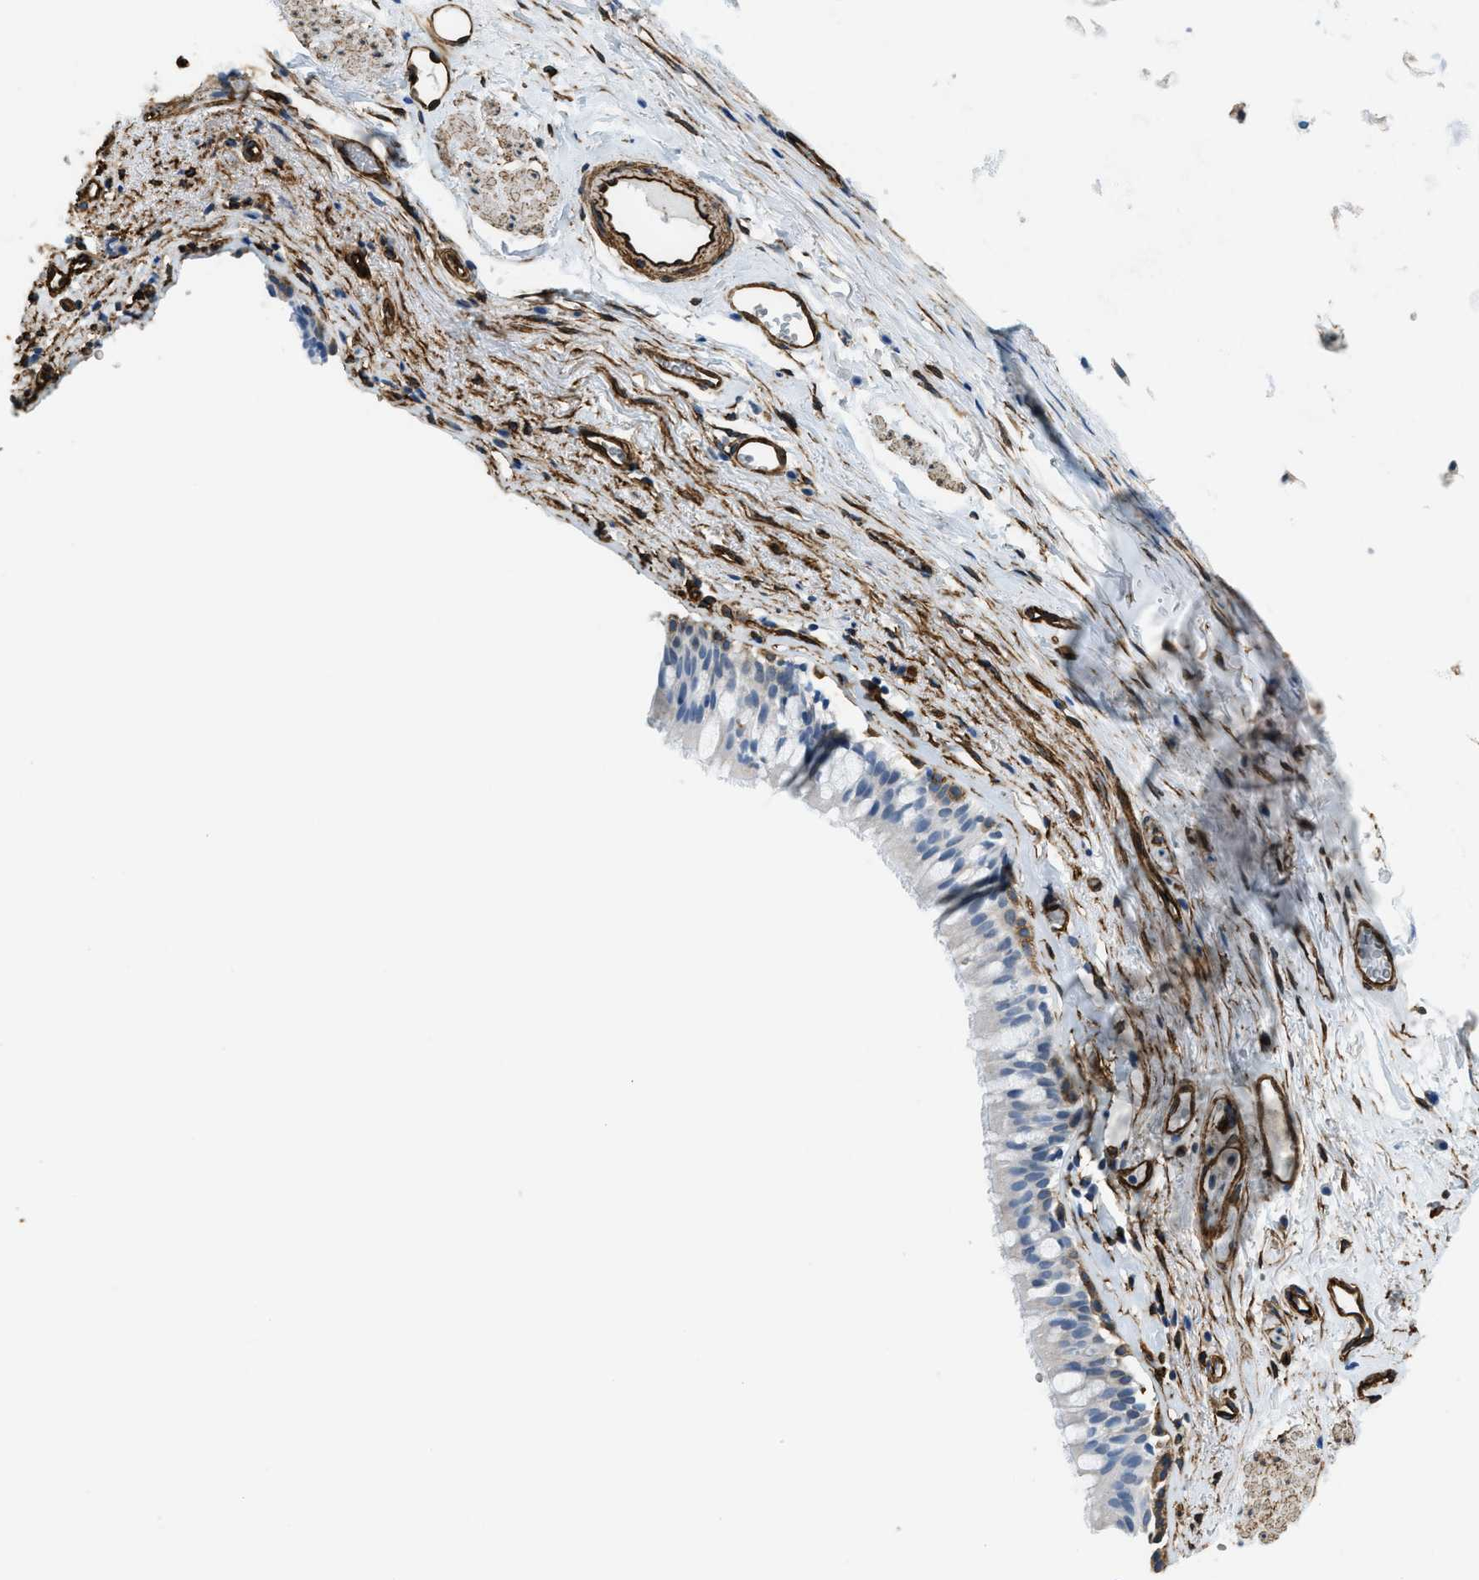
{"staining": {"intensity": "moderate", "quantity": "<25%", "location": "cytoplasmic/membranous"}, "tissue": "bronchus", "cell_type": "Respiratory epithelial cells", "image_type": "normal", "snomed": [{"axis": "morphology", "description": "Normal tissue, NOS"}, {"axis": "topography", "description": "Cartilage tissue"}, {"axis": "topography", "description": "Bronchus"}], "caption": "Moderate cytoplasmic/membranous expression is appreciated in approximately <25% of respiratory epithelial cells in benign bronchus. The protein is stained brown, and the nuclei are stained in blue (DAB (3,3'-diaminobenzidine) IHC with brightfield microscopy, high magnification).", "gene": "TMEM43", "patient": {"sex": "female", "age": 53}}